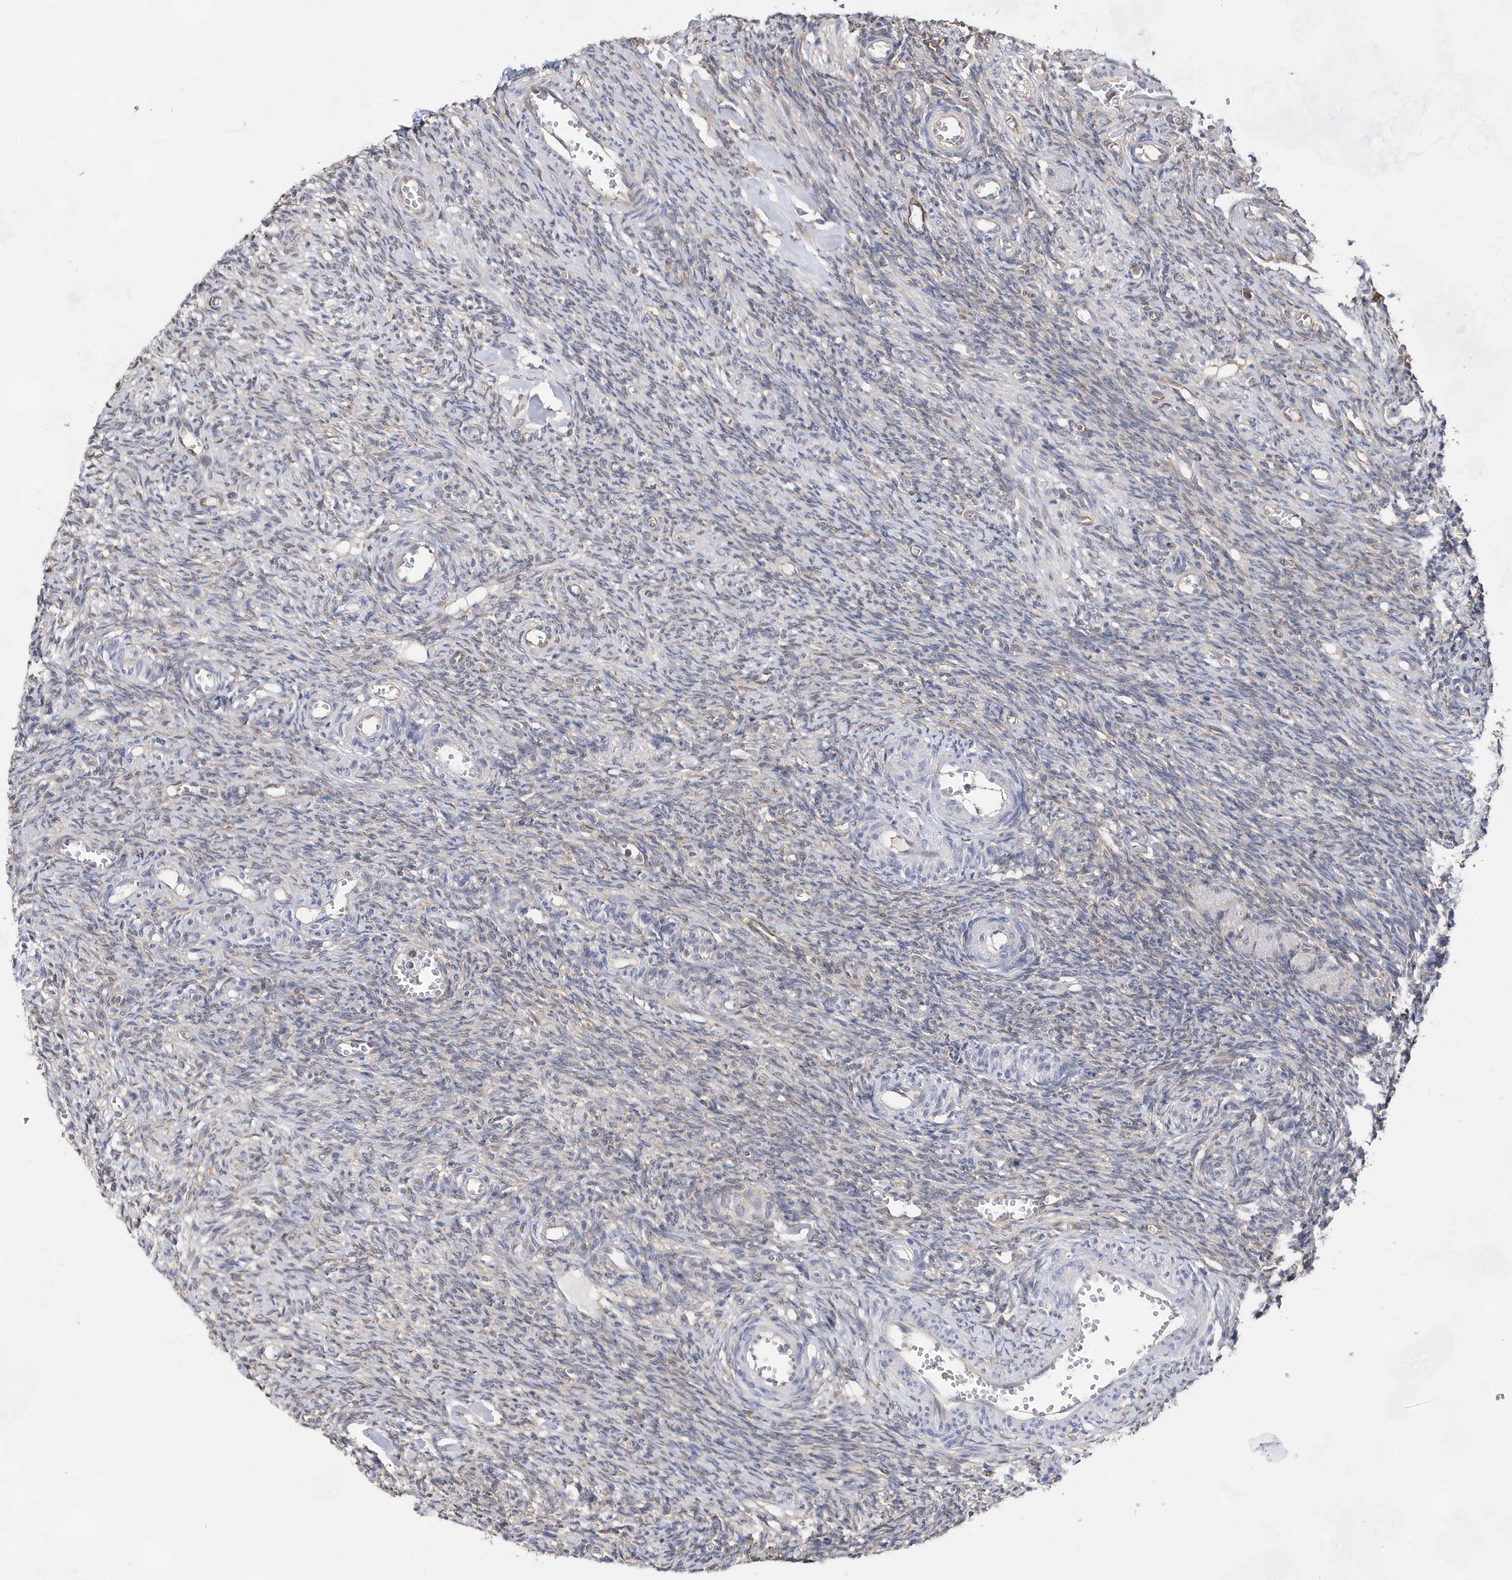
{"staining": {"intensity": "weak", "quantity": "<25%", "location": "cytoplasmic/membranous"}, "tissue": "ovary", "cell_type": "Ovarian stroma cells", "image_type": "normal", "snomed": [{"axis": "morphology", "description": "Normal tissue, NOS"}, {"axis": "topography", "description": "Ovary"}], "caption": "Immunohistochemical staining of benign ovary shows no significant expression in ovarian stroma cells. (Stains: DAB immunohistochemistry (IHC) with hematoxylin counter stain, Microscopy: brightfield microscopy at high magnification).", "gene": "BDH2", "patient": {"sex": "female", "age": 27}}